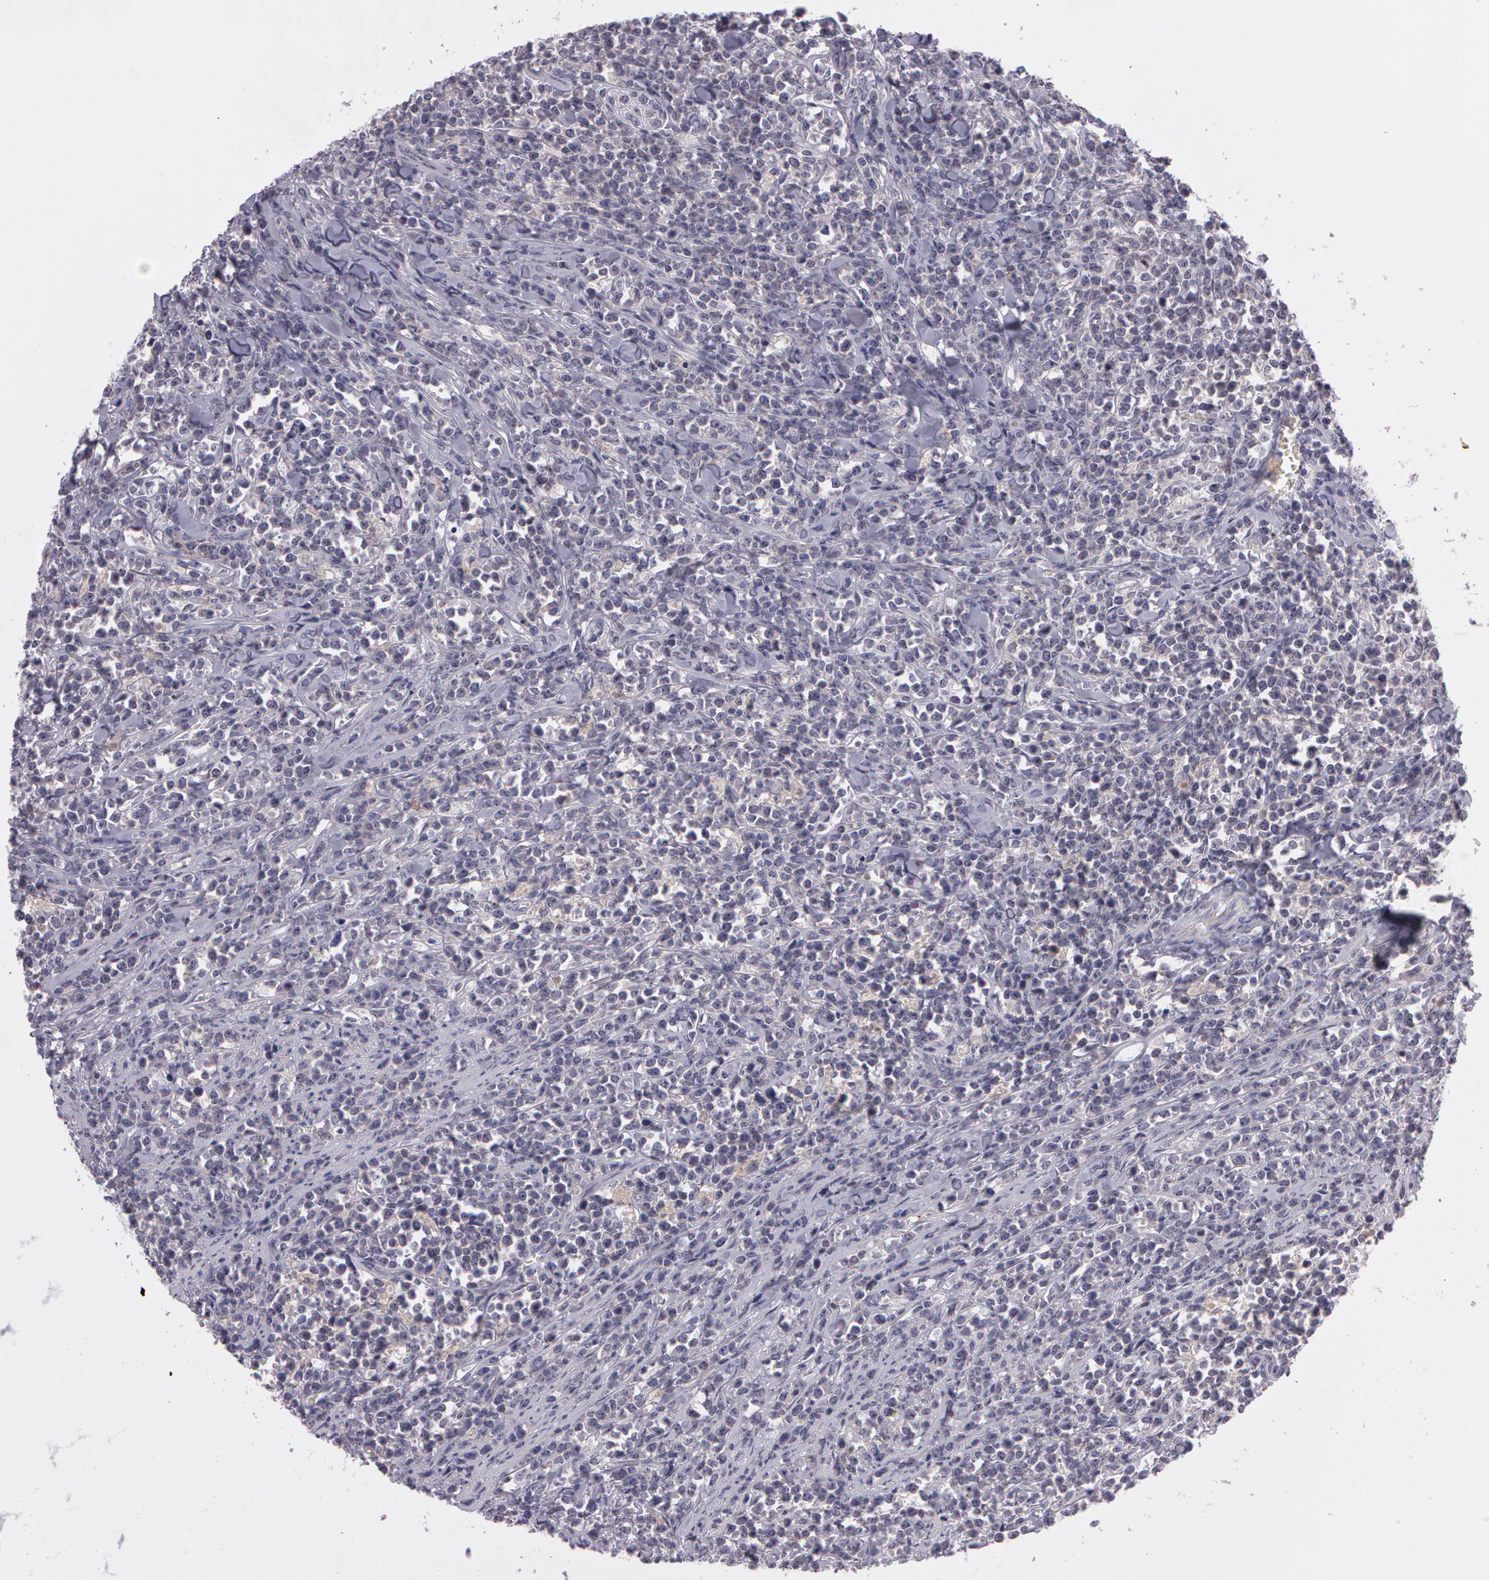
{"staining": {"intensity": "negative", "quantity": "none", "location": "none"}, "tissue": "lymphoma", "cell_type": "Tumor cells", "image_type": "cancer", "snomed": [{"axis": "morphology", "description": "Malignant lymphoma, non-Hodgkin's type, High grade"}, {"axis": "topography", "description": "Small intestine"}, {"axis": "topography", "description": "Colon"}], "caption": "DAB (3,3'-diaminobenzidine) immunohistochemical staining of lymphoma displays no significant expression in tumor cells.", "gene": "MXRA5", "patient": {"sex": "male", "age": 8}}